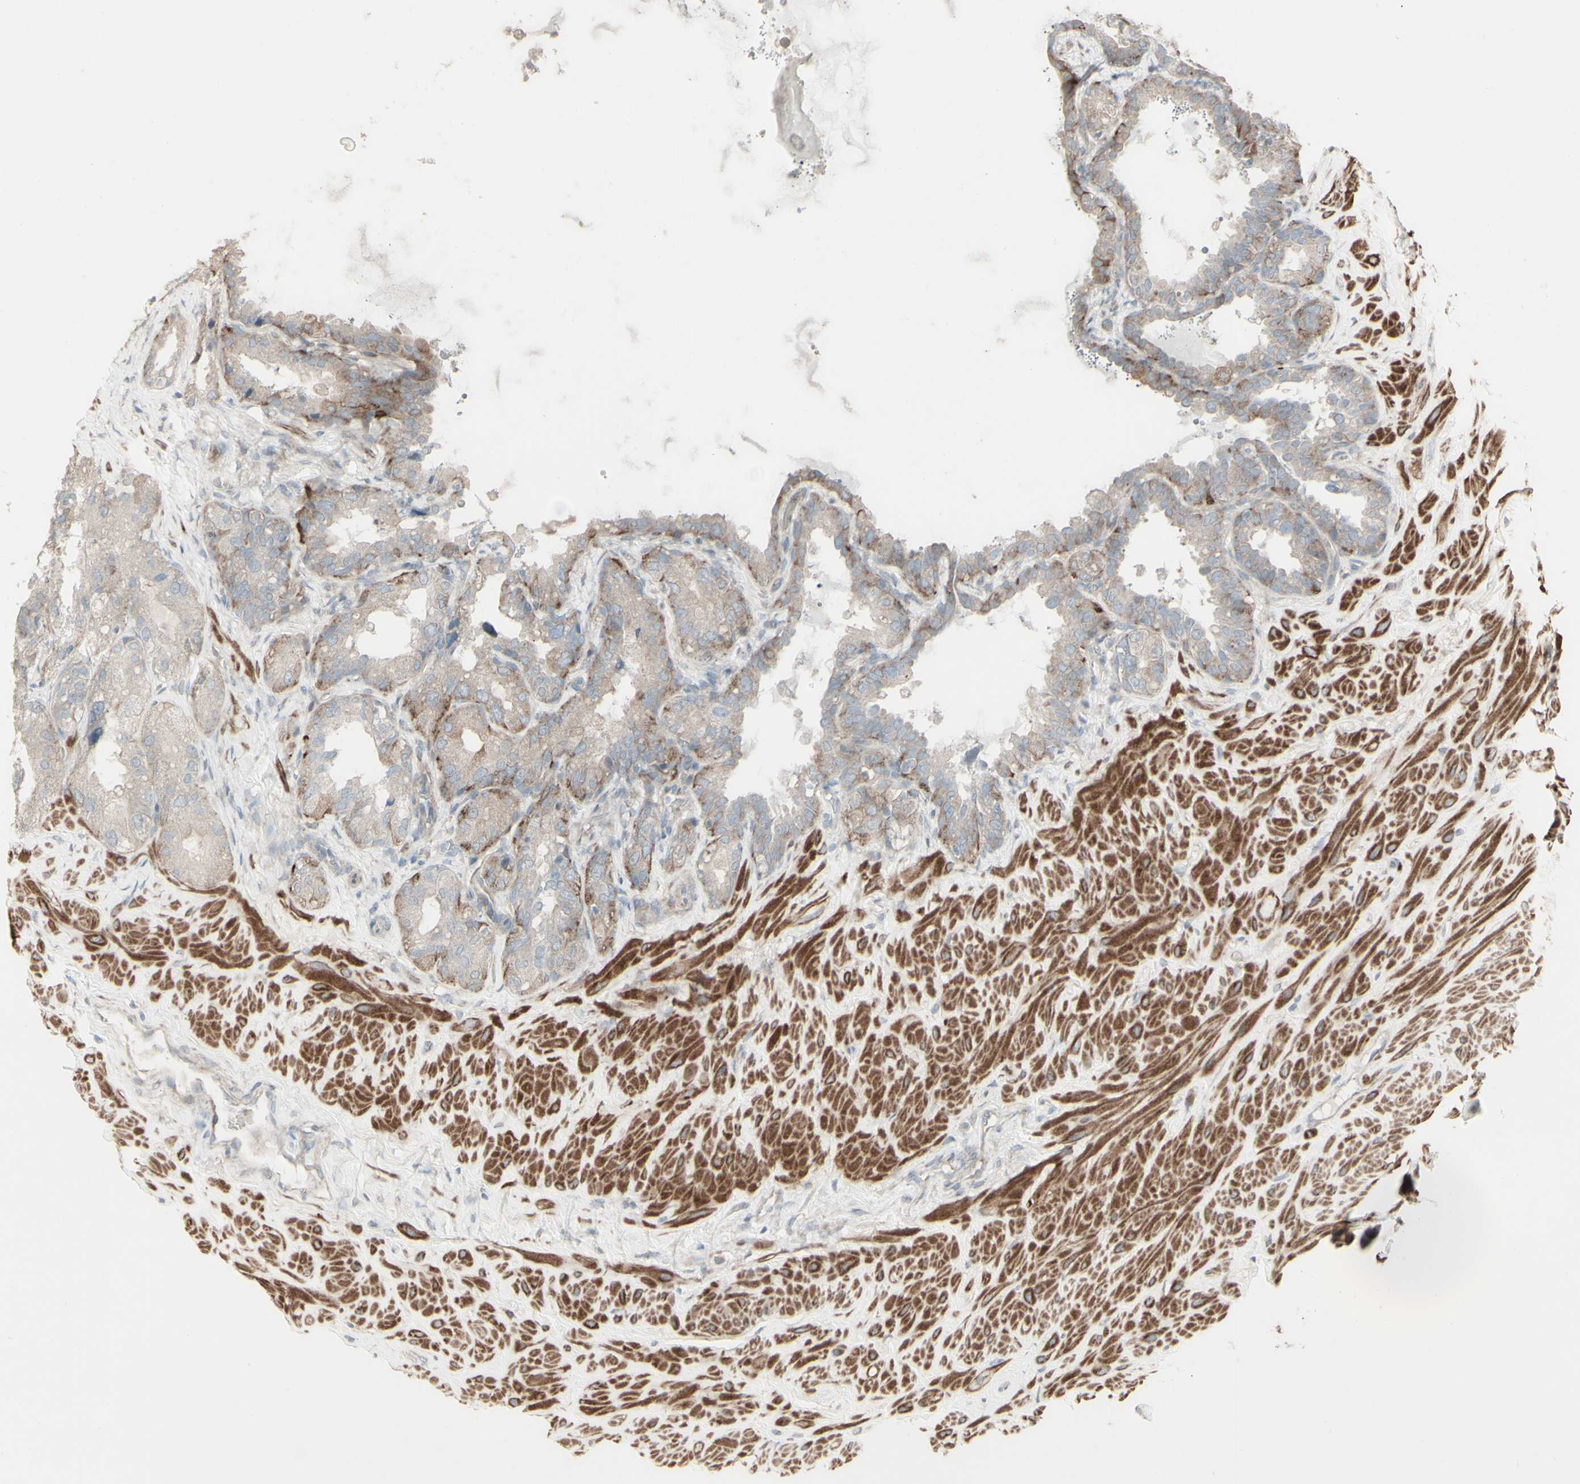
{"staining": {"intensity": "weak", "quantity": ">75%", "location": "cytoplasmic/membranous"}, "tissue": "seminal vesicle", "cell_type": "Glandular cells", "image_type": "normal", "snomed": [{"axis": "morphology", "description": "Normal tissue, NOS"}, {"axis": "topography", "description": "Seminal veicle"}], "caption": "High-magnification brightfield microscopy of unremarkable seminal vesicle stained with DAB (3,3'-diaminobenzidine) (brown) and counterstained with hematoxylin (blue). glandular cells exhibit weak cytoplasmic/membranous expression is present in approximately>75% of cells. The staining was performed using DAB to visualize the protein expression in brown, while the nuclei were stained in blue with hematoxylin (Magnification: 20x).", "gene": "GMNN", "patient": {"sex": "male", "age": 68}}